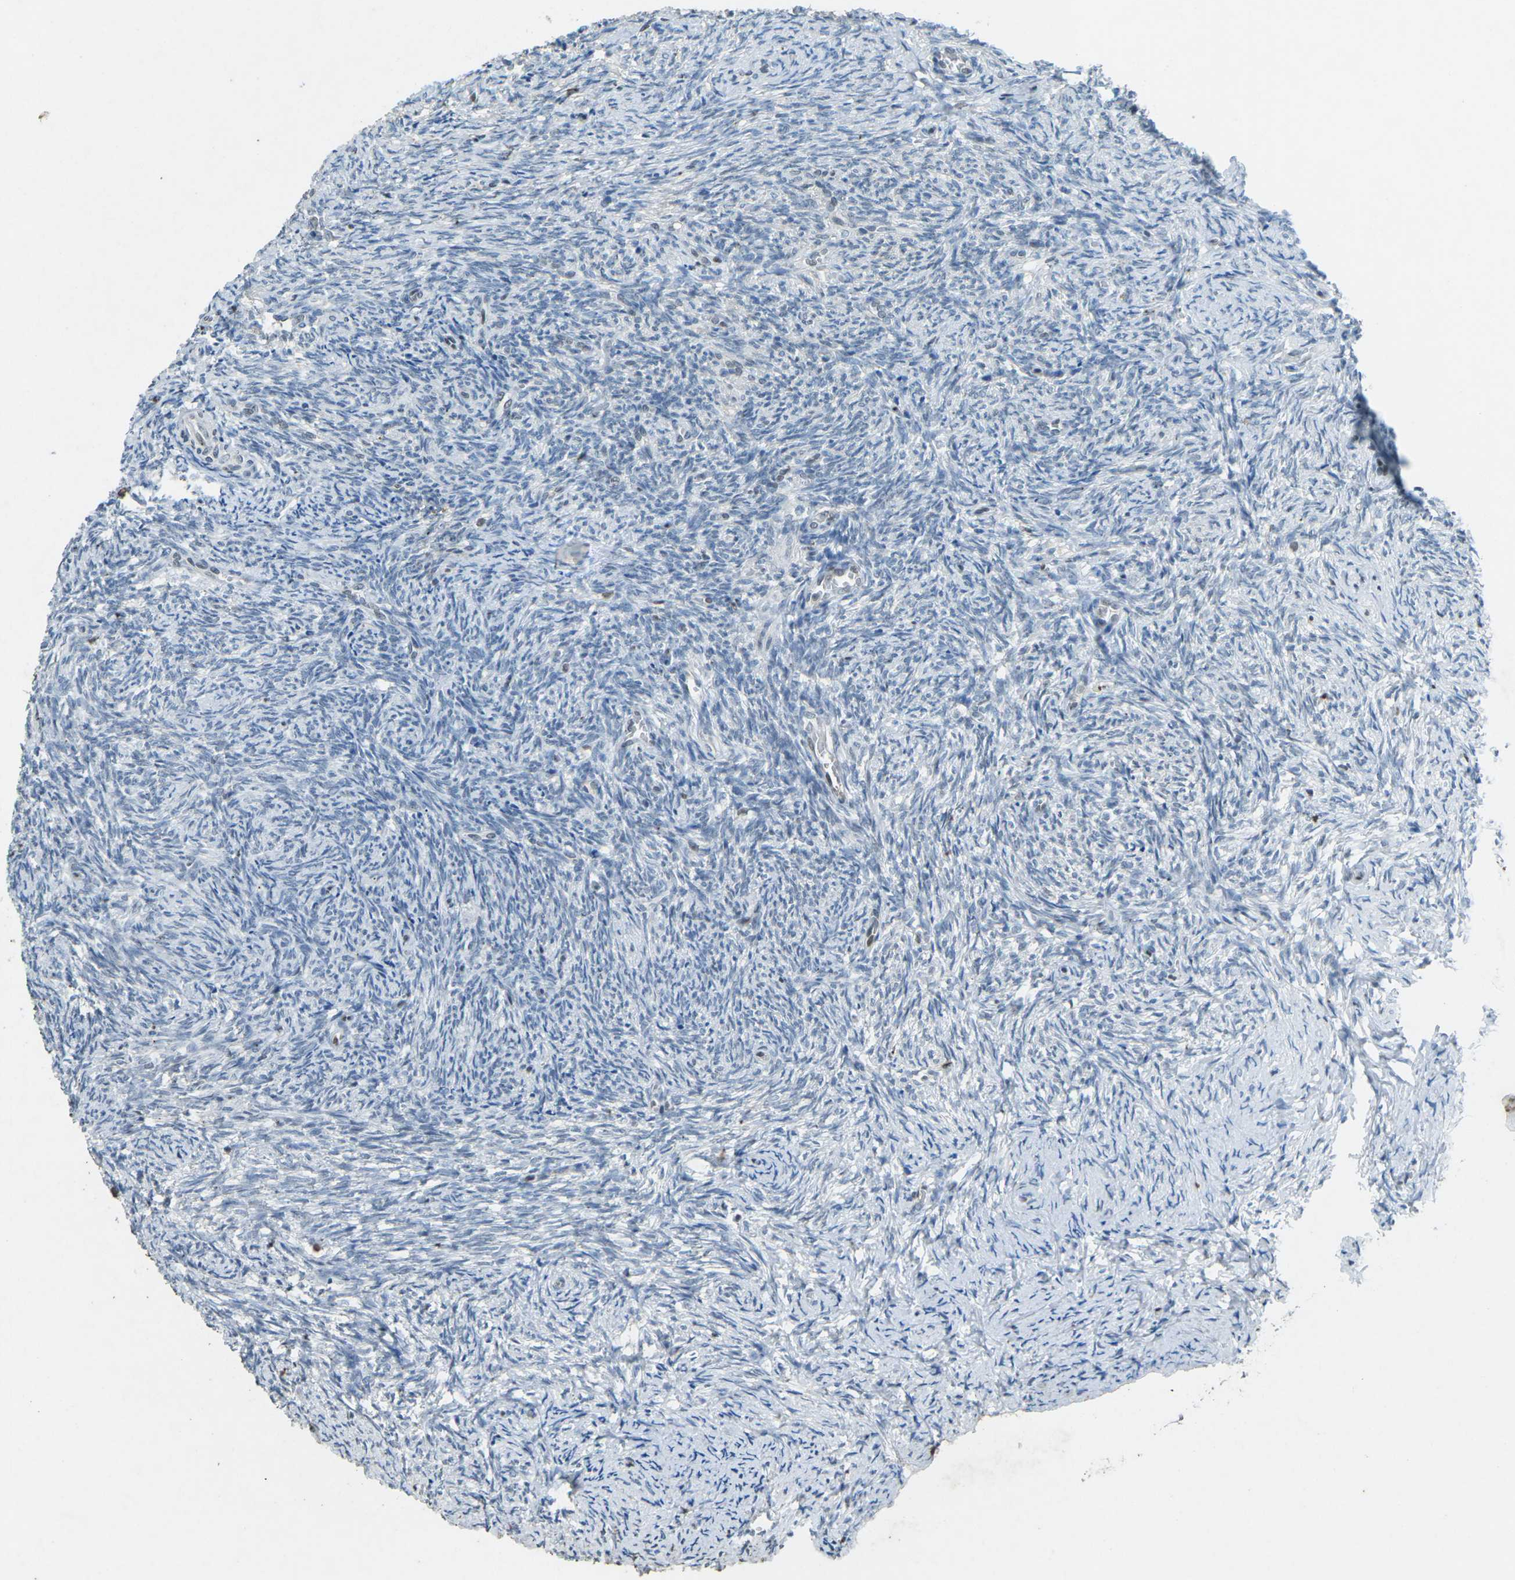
{"staining": {"intensity": "negative", "quantity": "none", "location": "none"}, "tissue": "ovary", "cell_type": "Follicle cells", "image_type": "normal", "snomed": [{"axis": "morphology", "description": "Normal tissue, NOS"}, {"axis": "topography", "description": "Ovary"}], "caption": "Ovary stained for a protein using immunohistochemistry (IHC) demonstrates no staining follicle cells.", "gene": "RB1", "patient": {"sex": "female", "age": 41}}